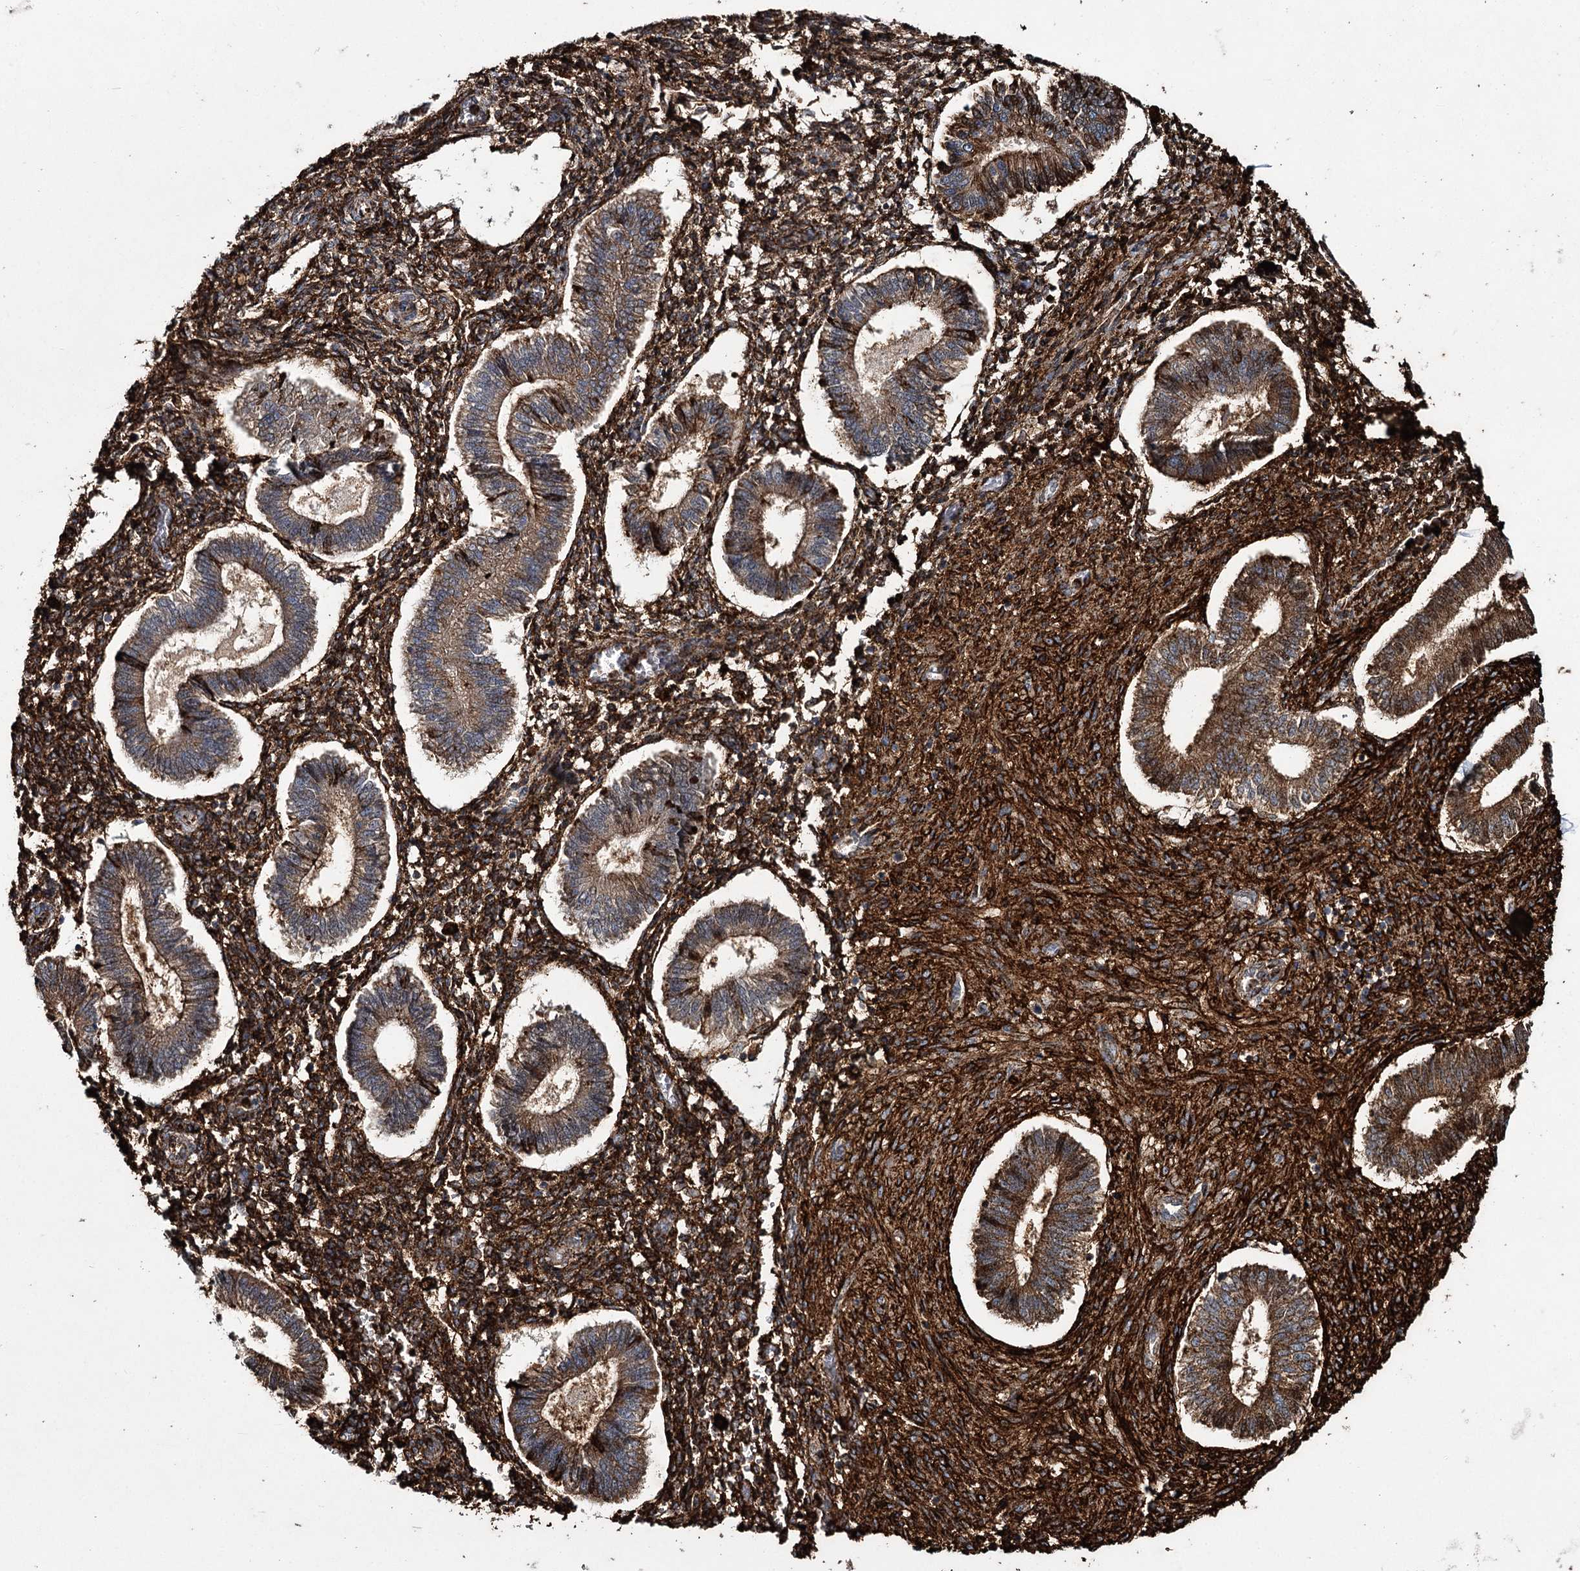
{"staining": {"intensity": "strong", "quantity": ">75%", "location": "cytoplasmic/membranous"}, "tissue": "endometrium", "cell_type": "Cells in endometrial stroma", "image_type": "normal", "snomed": [{"axis": "morphology", "description": "Normal tissue, NOS"}, {"axis": "topography", "description": "Endometrium"}], "caption": "DAB (3,3'-diaminobenzidine) immunohistochemical staining of normal endometrium reveals strong cytoplasmic/membranous protein expression in about >75% of cells in endometrial stroma.", "gene": "DCUN1D4", "patient": {"sex": "female", "age": 25}}